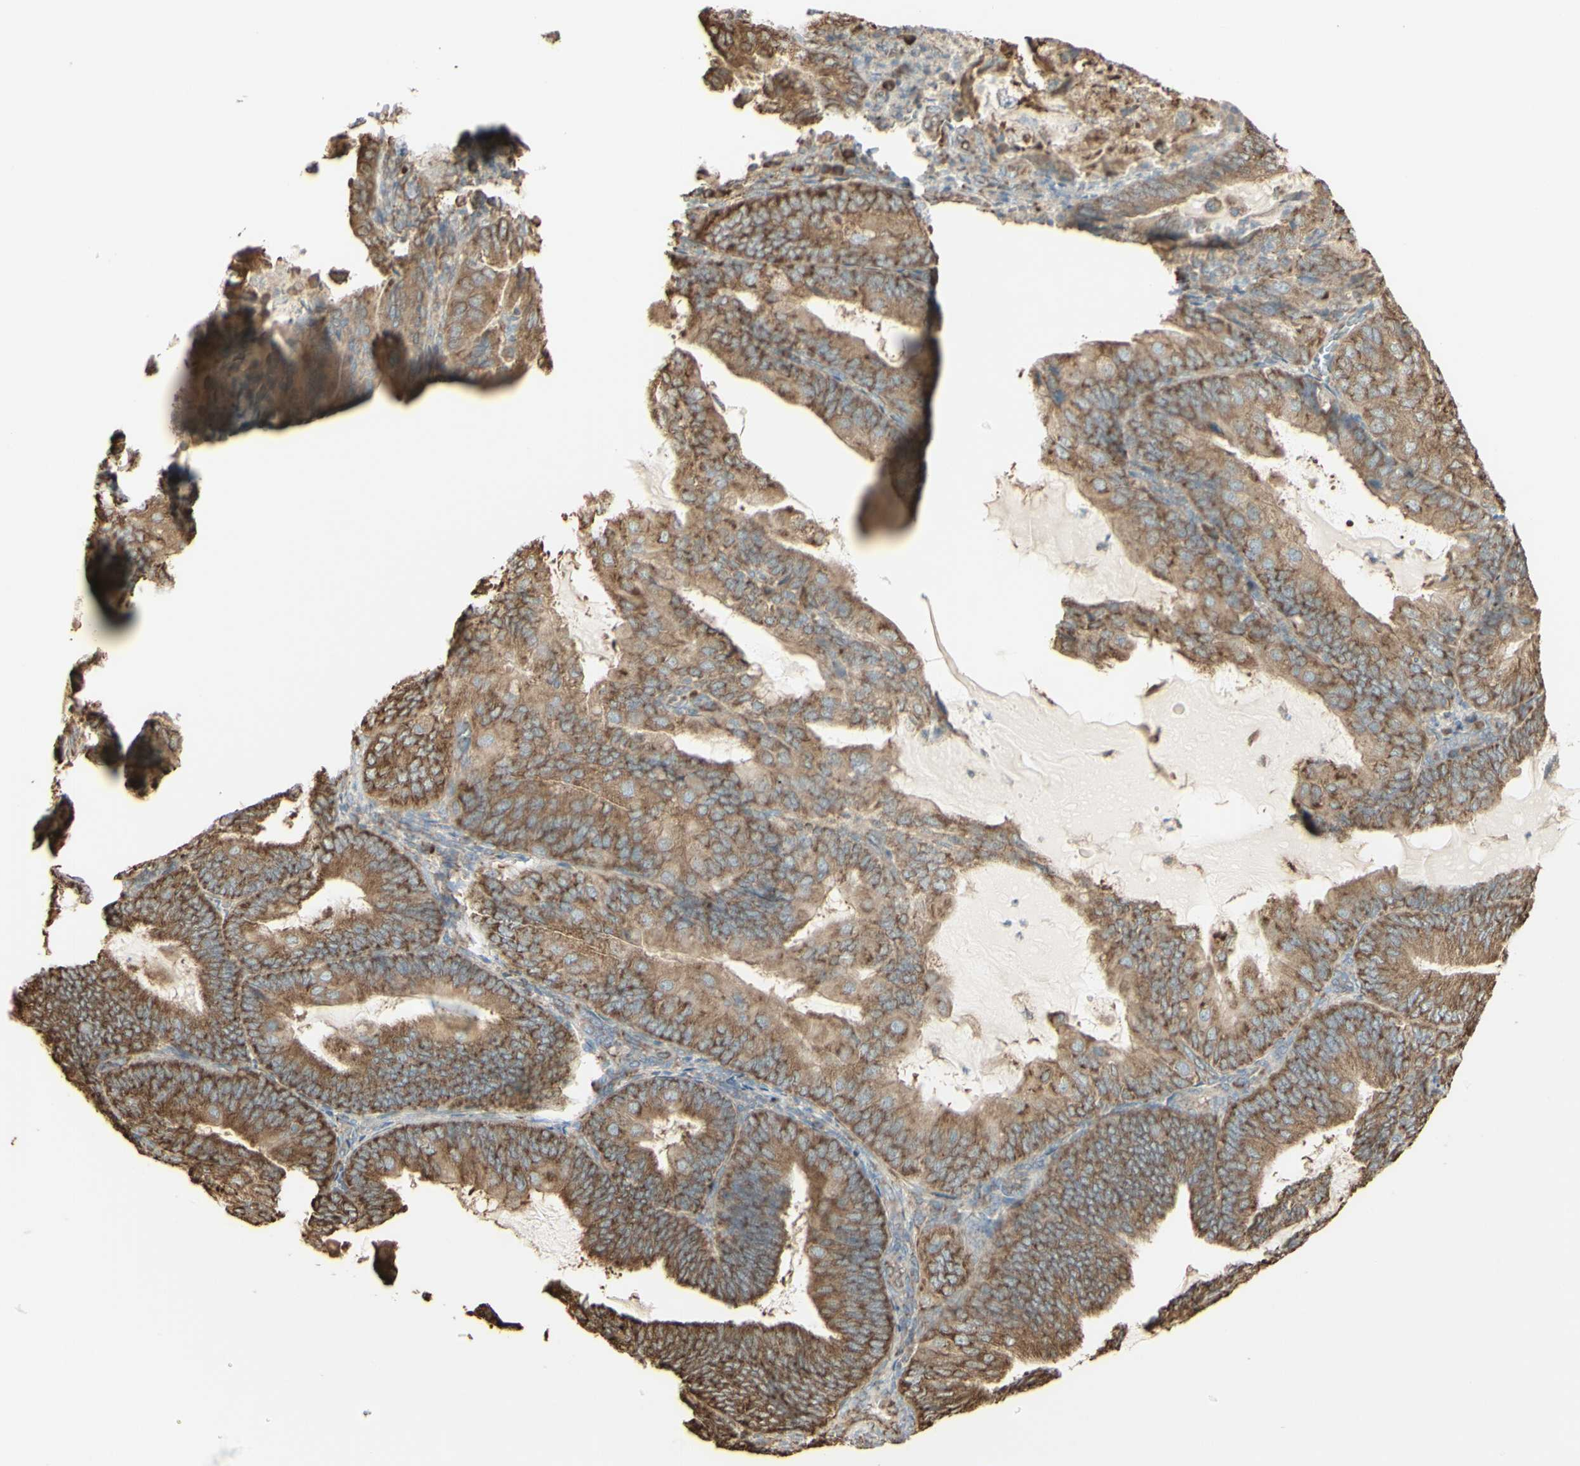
{"staining": {"intensity": "moderate", "quantity": ">75%", "location": "cytoplasmic/membranous"}, "tissue": "endometrial cancer", "cell_type": "Tumor cells", "image_type": "cancer", "snomed": [{"axis": "morphology", "description": "Adenocarcinoma, NOS"}, {"axis": "topography", "description": "Endometrium"}], "caption": "The photomicrograph reveals a brown stain indicating the presence of a protein in the cytoplasmic/membranous of tumor cells in adenocarcinoma (endometrial).", "gene": "EEF1B2", "patient": {"sex": "female", "age": 81}}